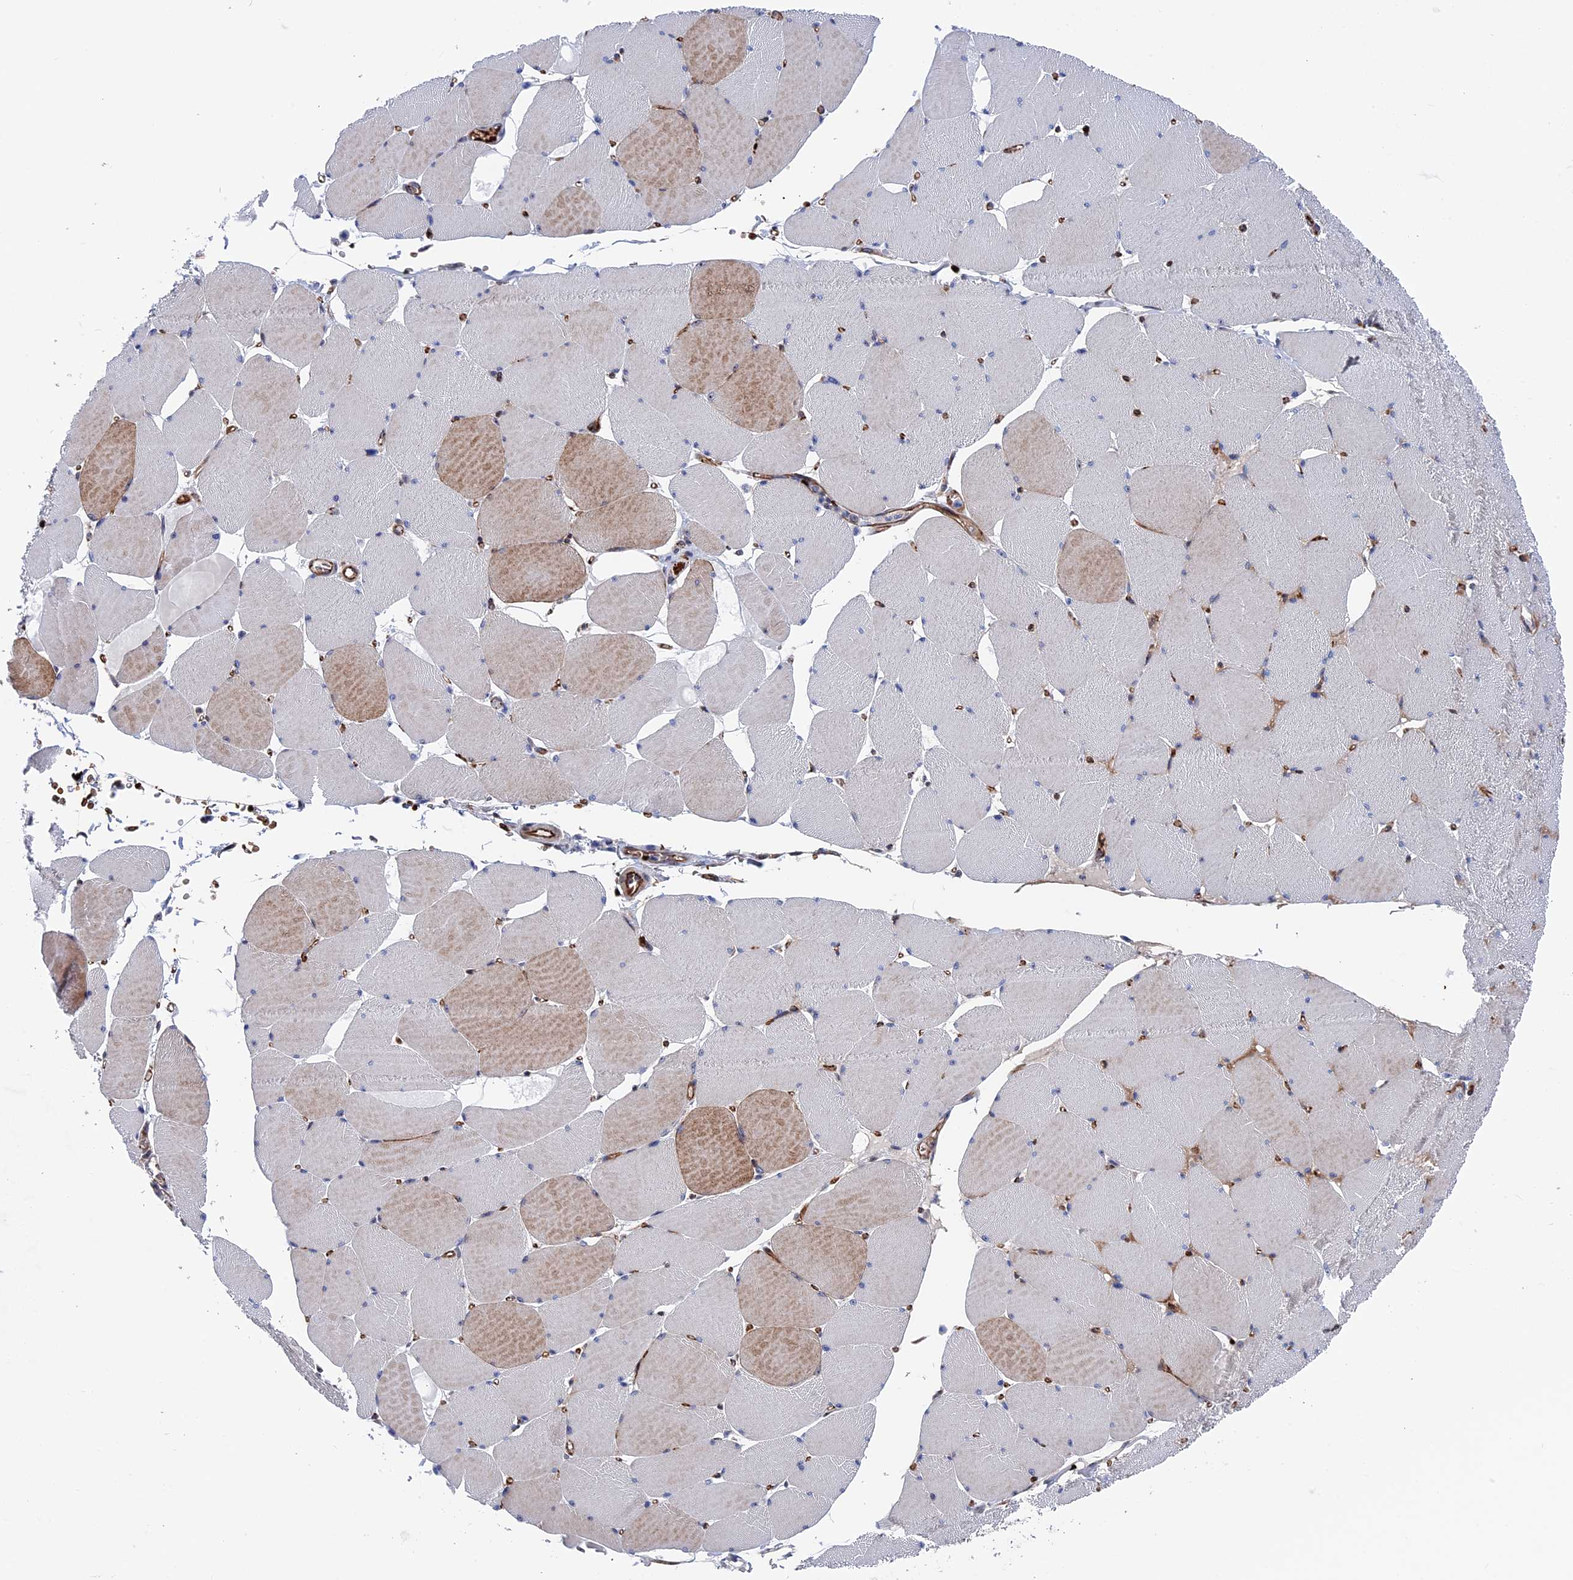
{"staining": {"intensity": "moderate", "quantity": "<25%", "location": "cytoplasmic/membranous,nuclear"}, "tissue": "skeletal muscle", "cell_type": "Myocytes", "image_type": "normal", "snomed": [{"axis": "morphology", "description": "Normal tissue, NOS"}, {"axis": "topography", "description": "Skeletal muscle"}, {"axis": "topography", "description": "Head-Neck"}], "caption": "Unremarkable skeletal muscle displays moderate cytoplasmic/membranous,nuclear expression in about <25% of myocytes, visualized by immunohistochemistry.", "gene": "EXOSC9", "patient": {"sex": "male", "age": 66}}